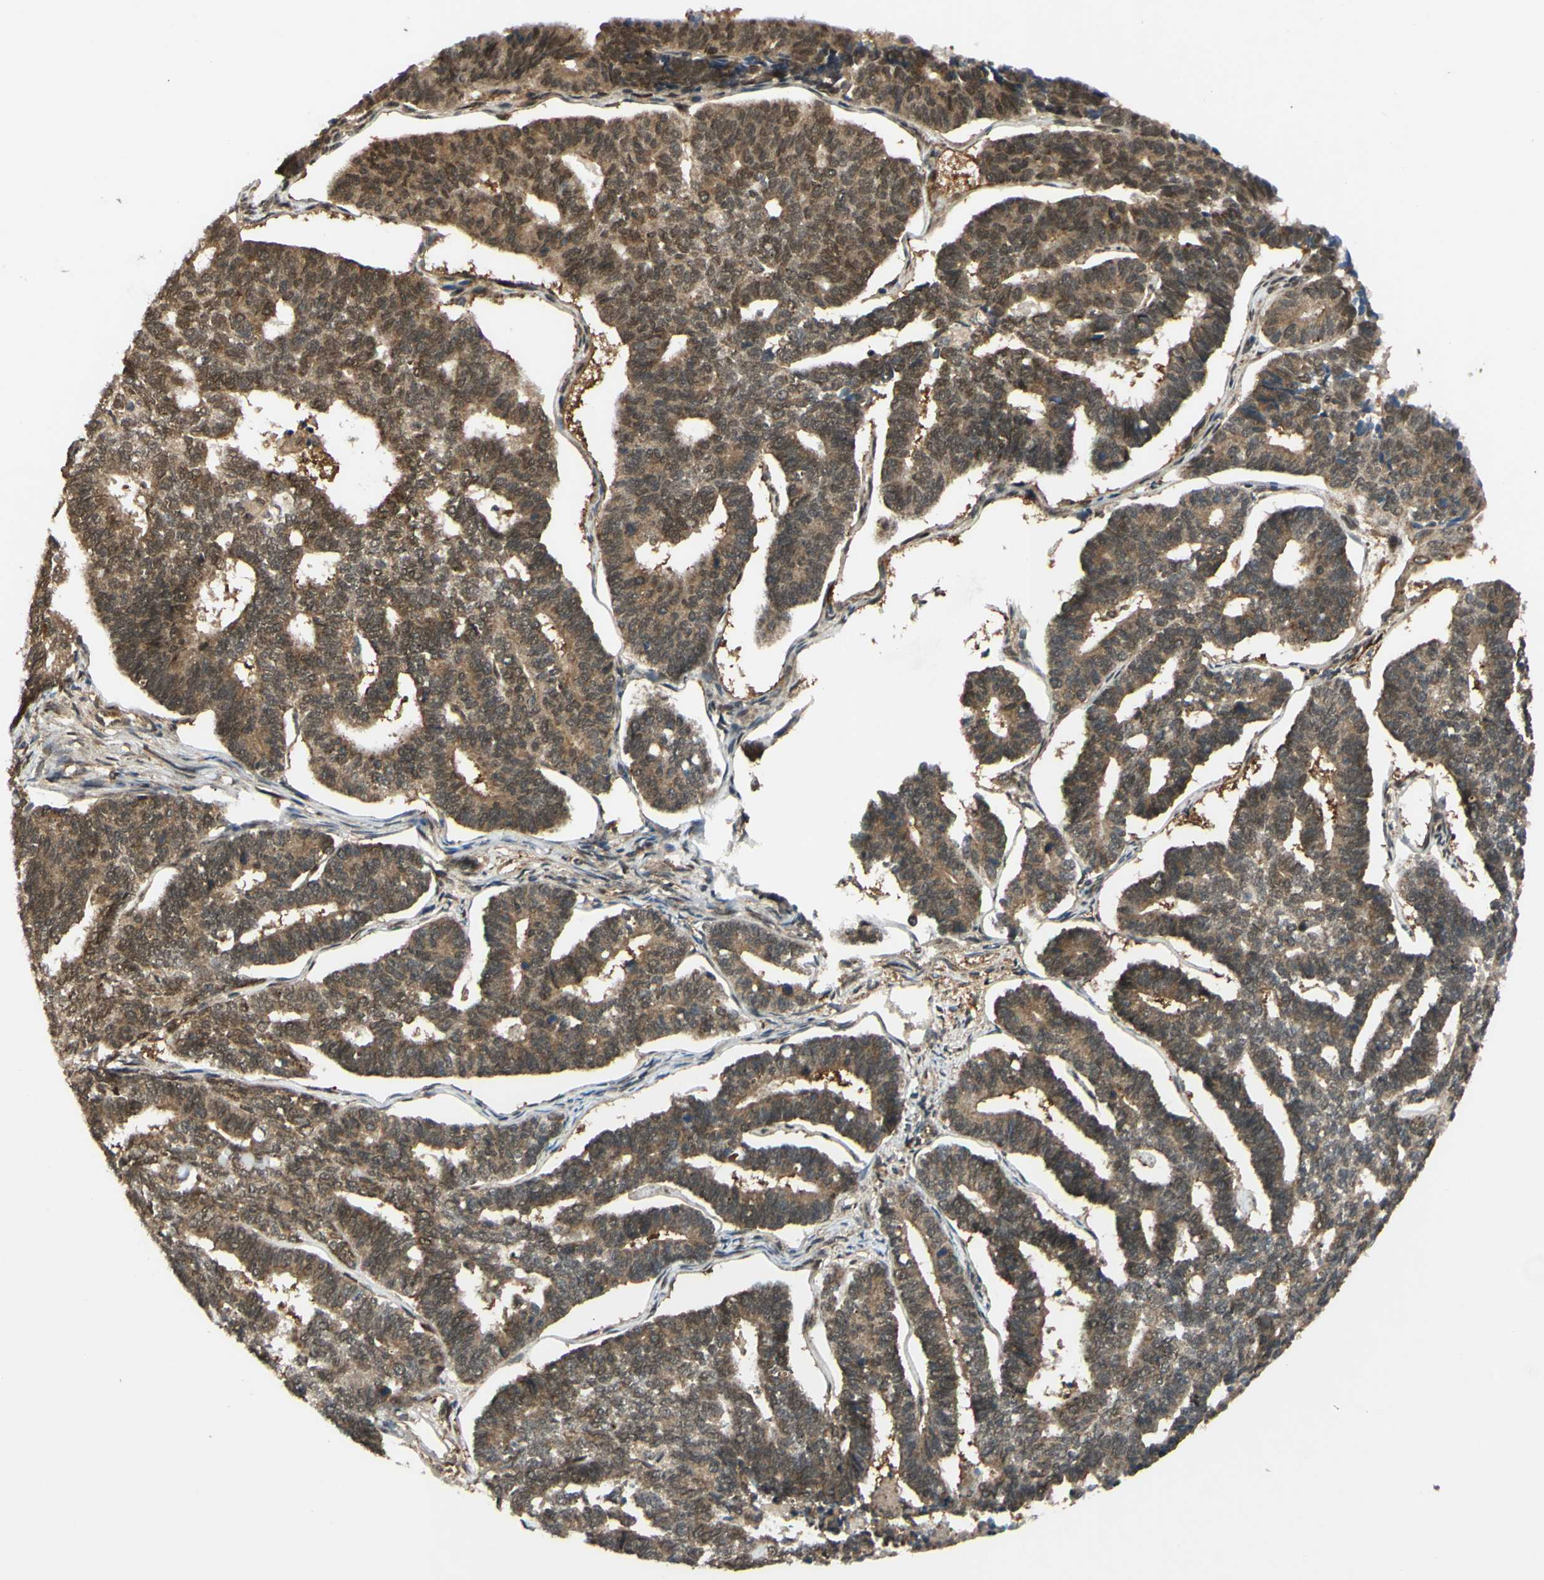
{"staining": {"intensity": "moderate", "quantity": ">75%", "location": "cytoplasmic/membranous"}, "tissue": "endometrial cancer", "cell_type": "Tumor cells", "image_type": "cancer", "snomed": [{"axis": "morphology", "description": "Adenocarcinoma, NOS"}, {"axis": "topography", "description": "Endometrium"}], "caption": "A histopathology image showing moderate cytoplasmic/membranous staining in about >75% of tumor cells in adenocarcinoma (endometrial), as visualized by brown immunohistochemical staining.", "gene": "ABCC8", "patient": {"sex": "female", "age": 70}}